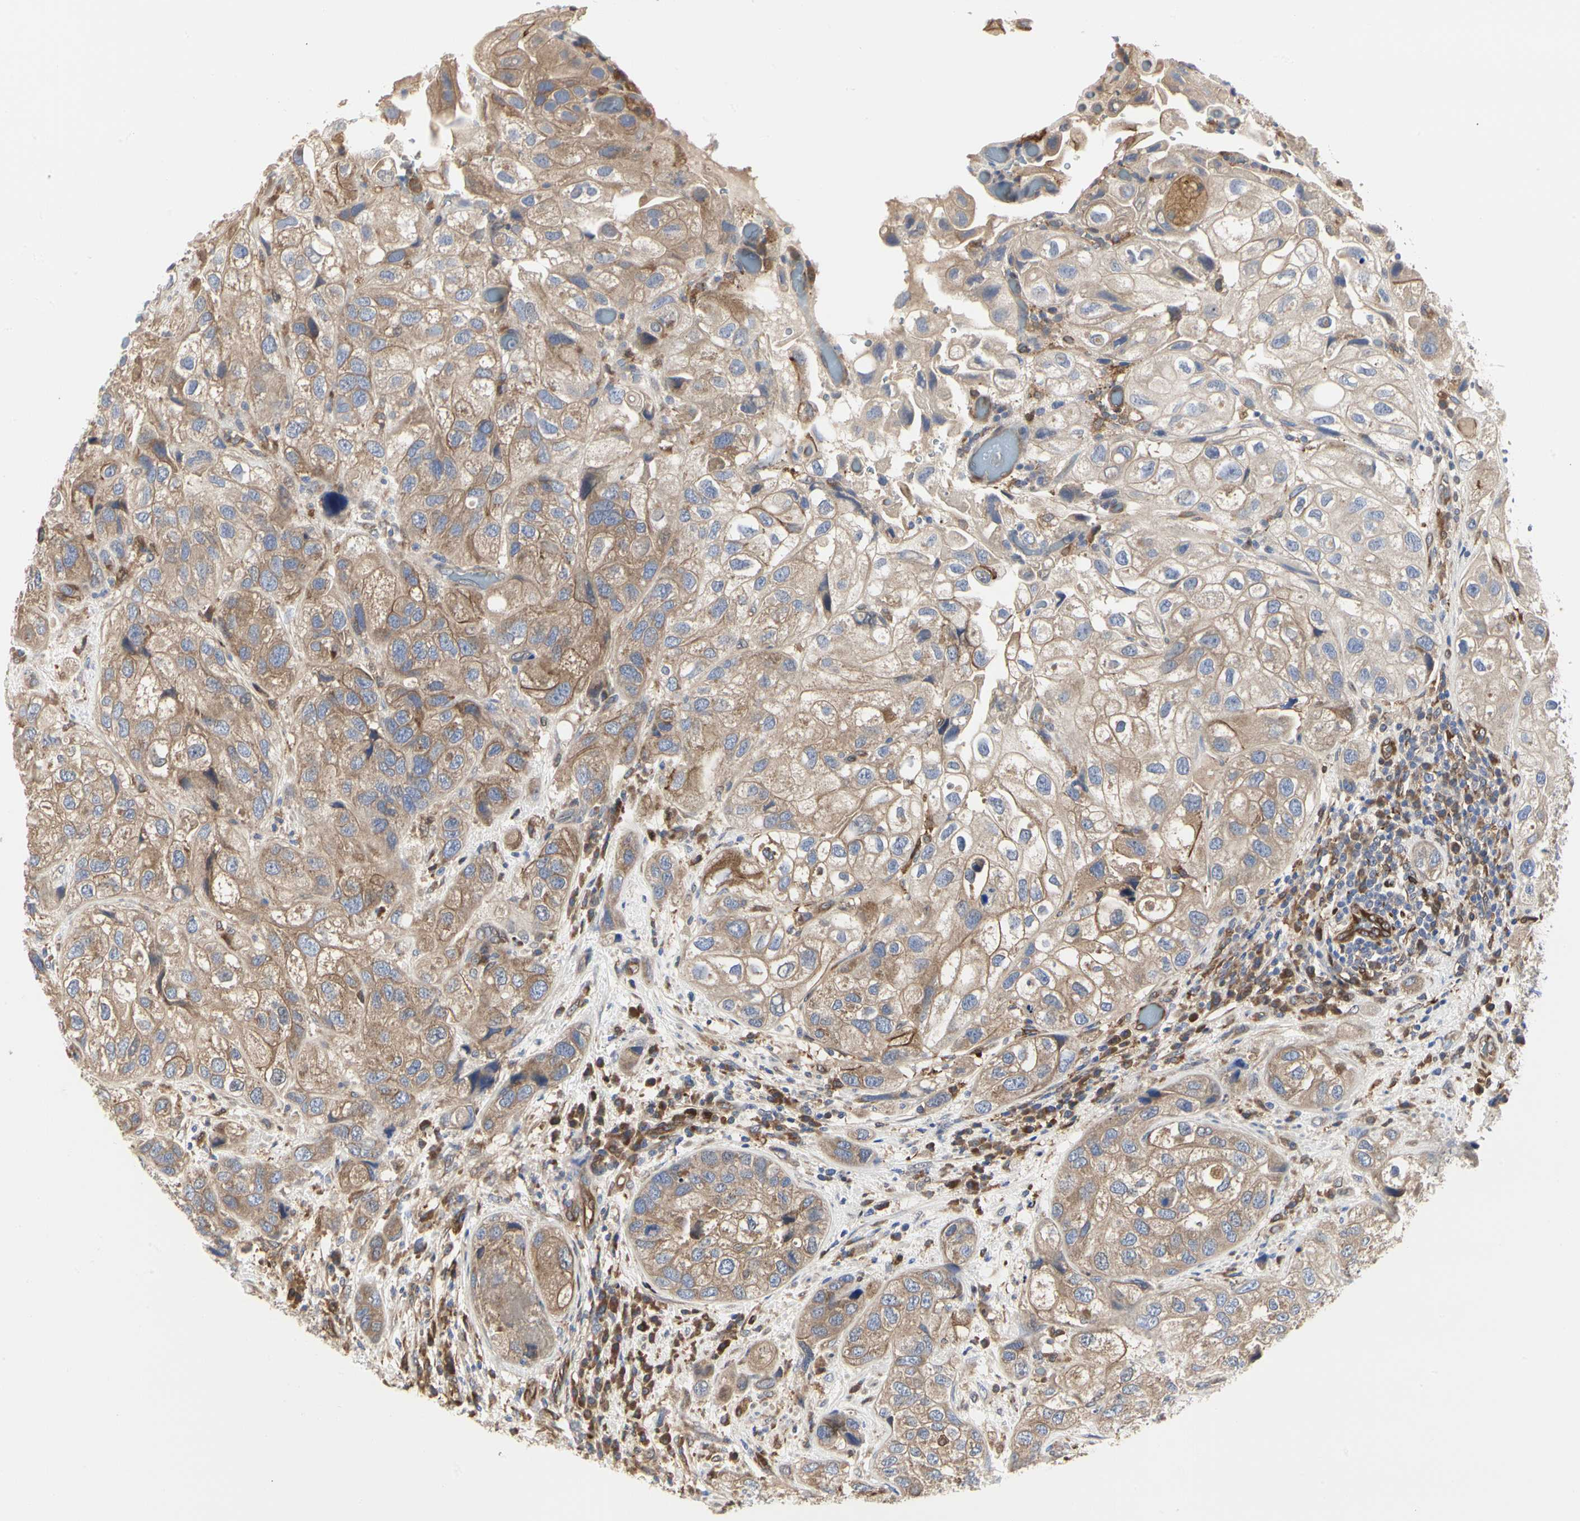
{"staining": {"intensity": "moderate", "quantity": ">75%", "location": "cytoplasmic/membranous"}, "tissue": "urothelial cancer", "cell_type": "Tumor cells", "image_type": "cancer", "snomed": [{"axis": "morphology", "description": "Urothelial carcinoma, High grade"}, {"axis": "topography", "description": "Urinary bladder"}], "caption": "DAB (3,3'-diaminobenzidine) immunohistochemical staining of human urothelial carcinoma (high-grade) demonstrates moderate cytoplasmic/membranous protein staining in approximately >75% of tumor cells. (DAB IHC, brown staining for protein, blue staining for nuclei).", "gene": "C3orf52", "patient": {"sex": "female", "age": 64}}